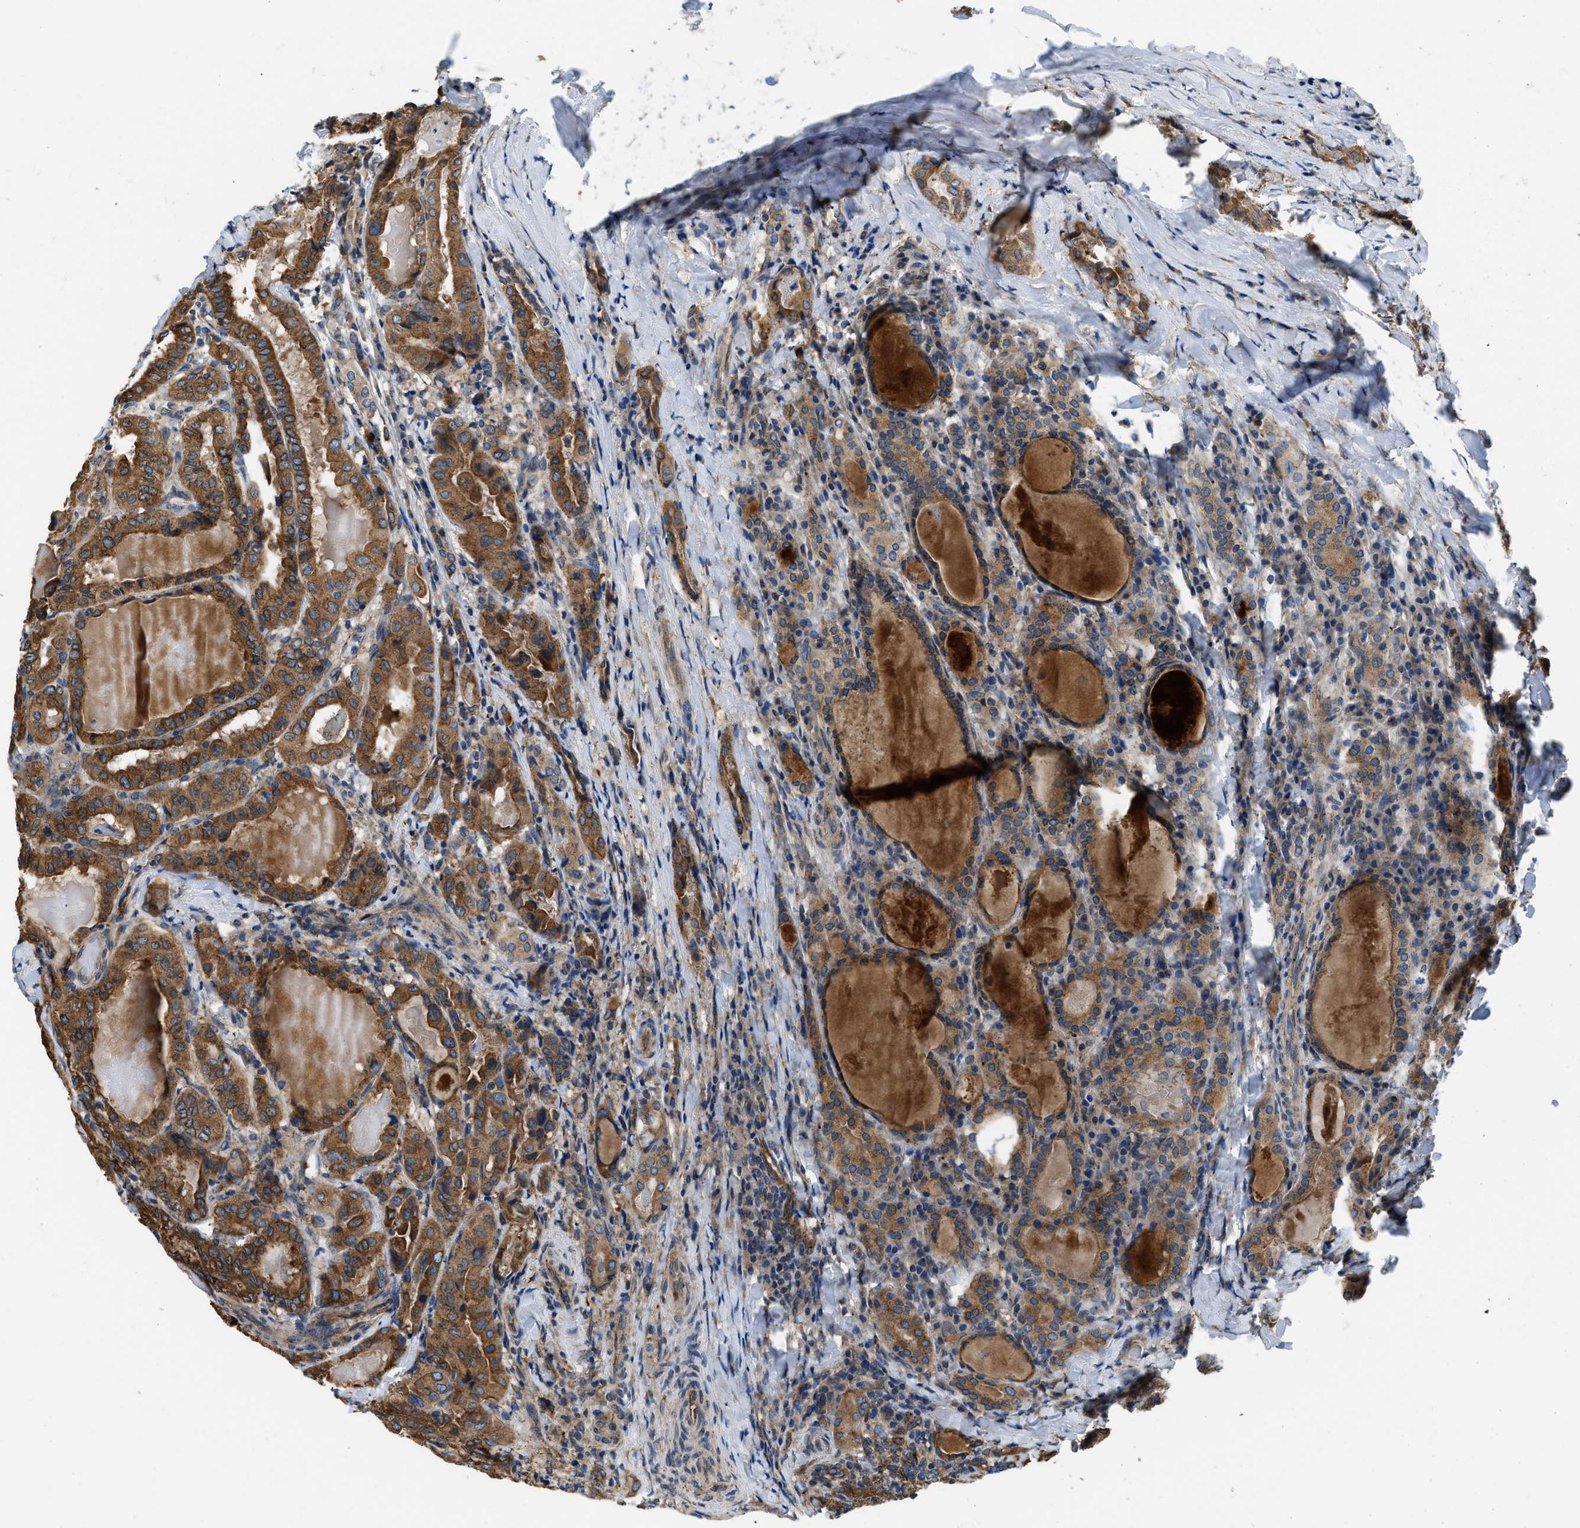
{"staining": {"intensity": "moderate", "quantity": ">75%", "location": "cytoplasmic/membranous"}, "tissue": "thyroid cancer", "cell_type": "Tumor cells", "image_type": "cancer", "snomed": [{"axis": "morphology", "description": "Papillary adenocarcinoma, NOS"}, {"axis": "topography", "description": "Thyroid gland"}], "caption": "Papillary adenocarcinoma (thyroid) stained for a protein (brown) displays moderate cytoplasmic/membranous positive positivity in about >75% of tumor cells.", "gene": "ARL6IP5", "patient": {"sex": "female", "age": 42}}